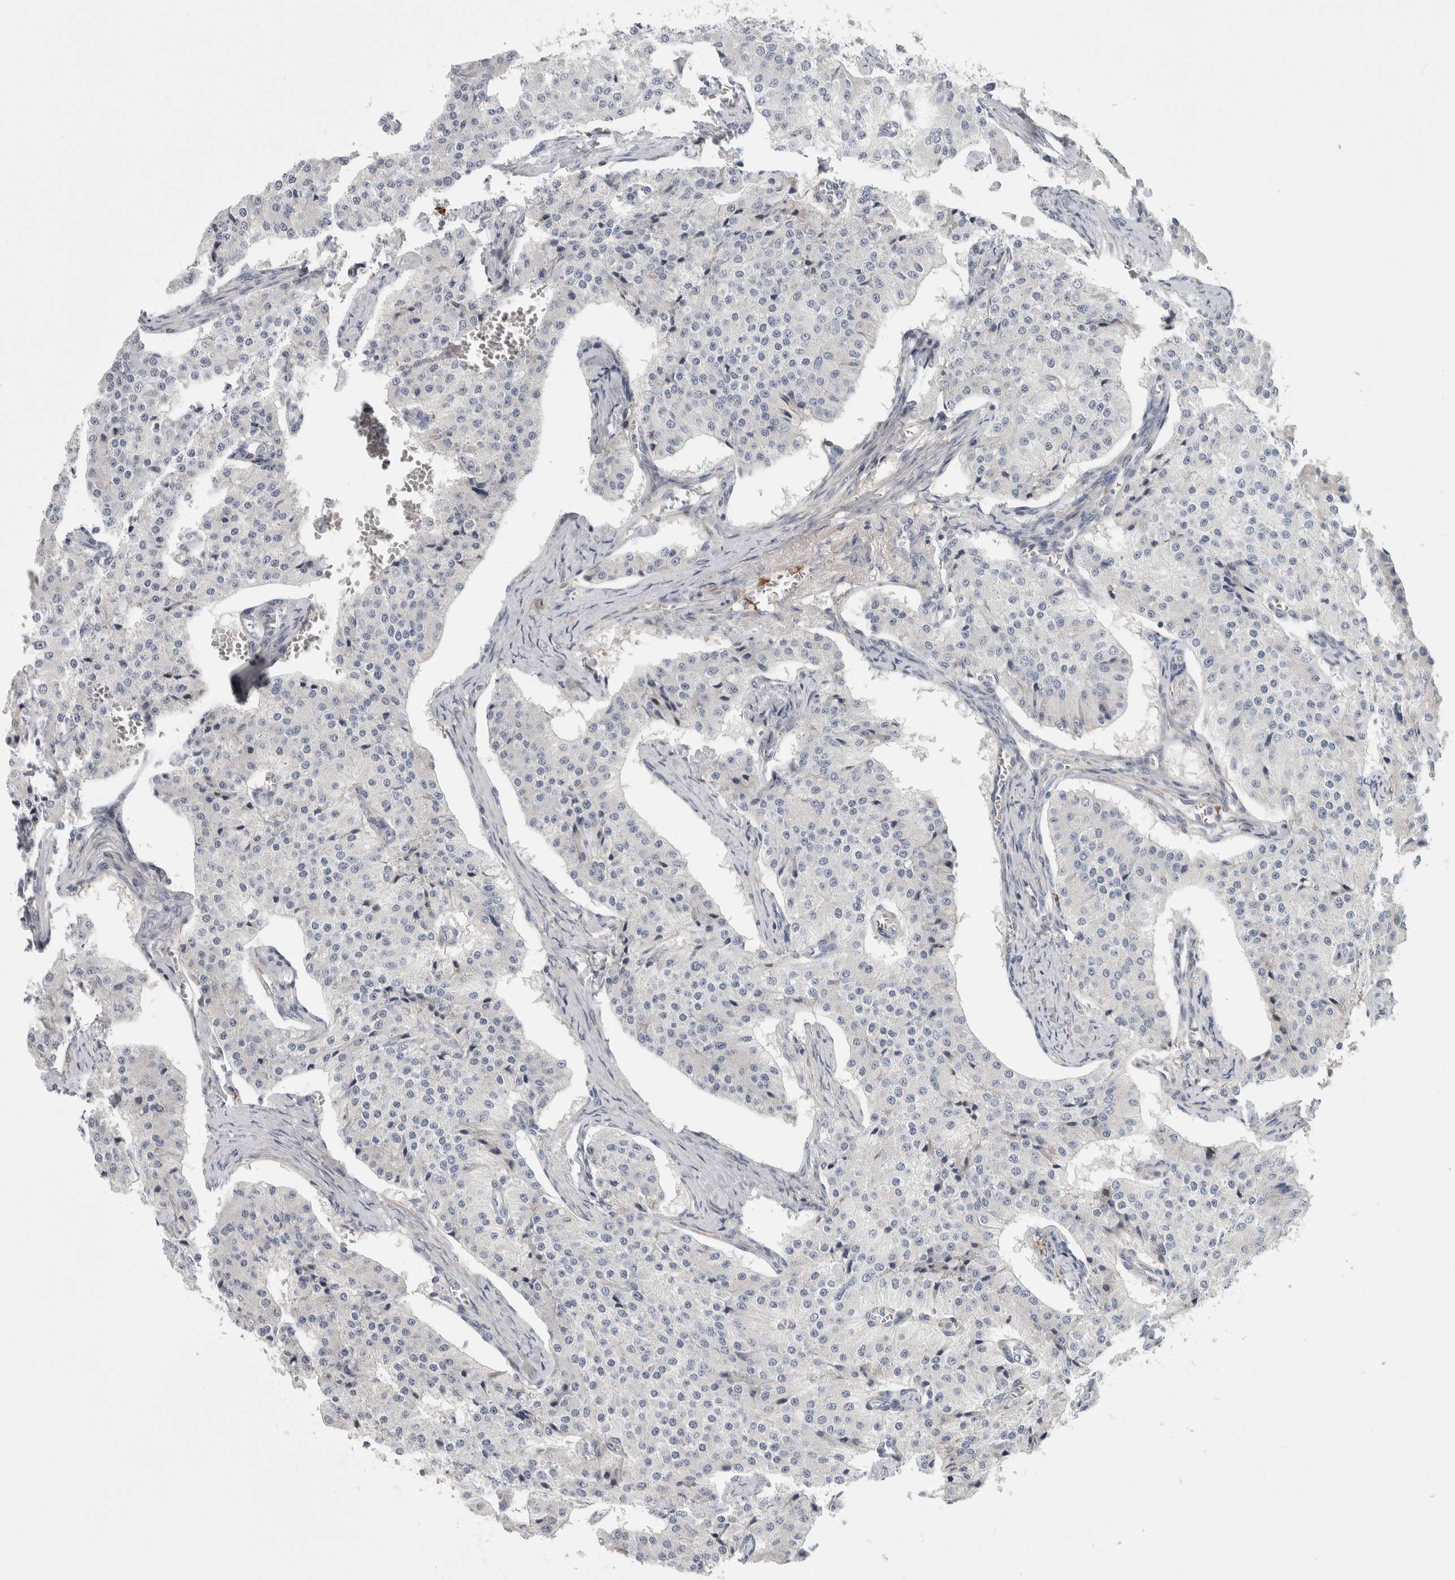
{"staining": {"intensity": "negative", "quantity": "none", "location": "none"}, "tissue": "carcinoid", "cell_type": "Tumor cells", "image_type": "cancer", "snomed": [{"axis": "morphology", "description": "Carcinoid, malignant, NOS"}, {"axis": "topography", "description": "Colon"}], "caption": "There is no significant positivity in tumor cells of carcinoid (malignant).", "gene": "PSMG3", "patient": {"sex": "female", "age": 52}}